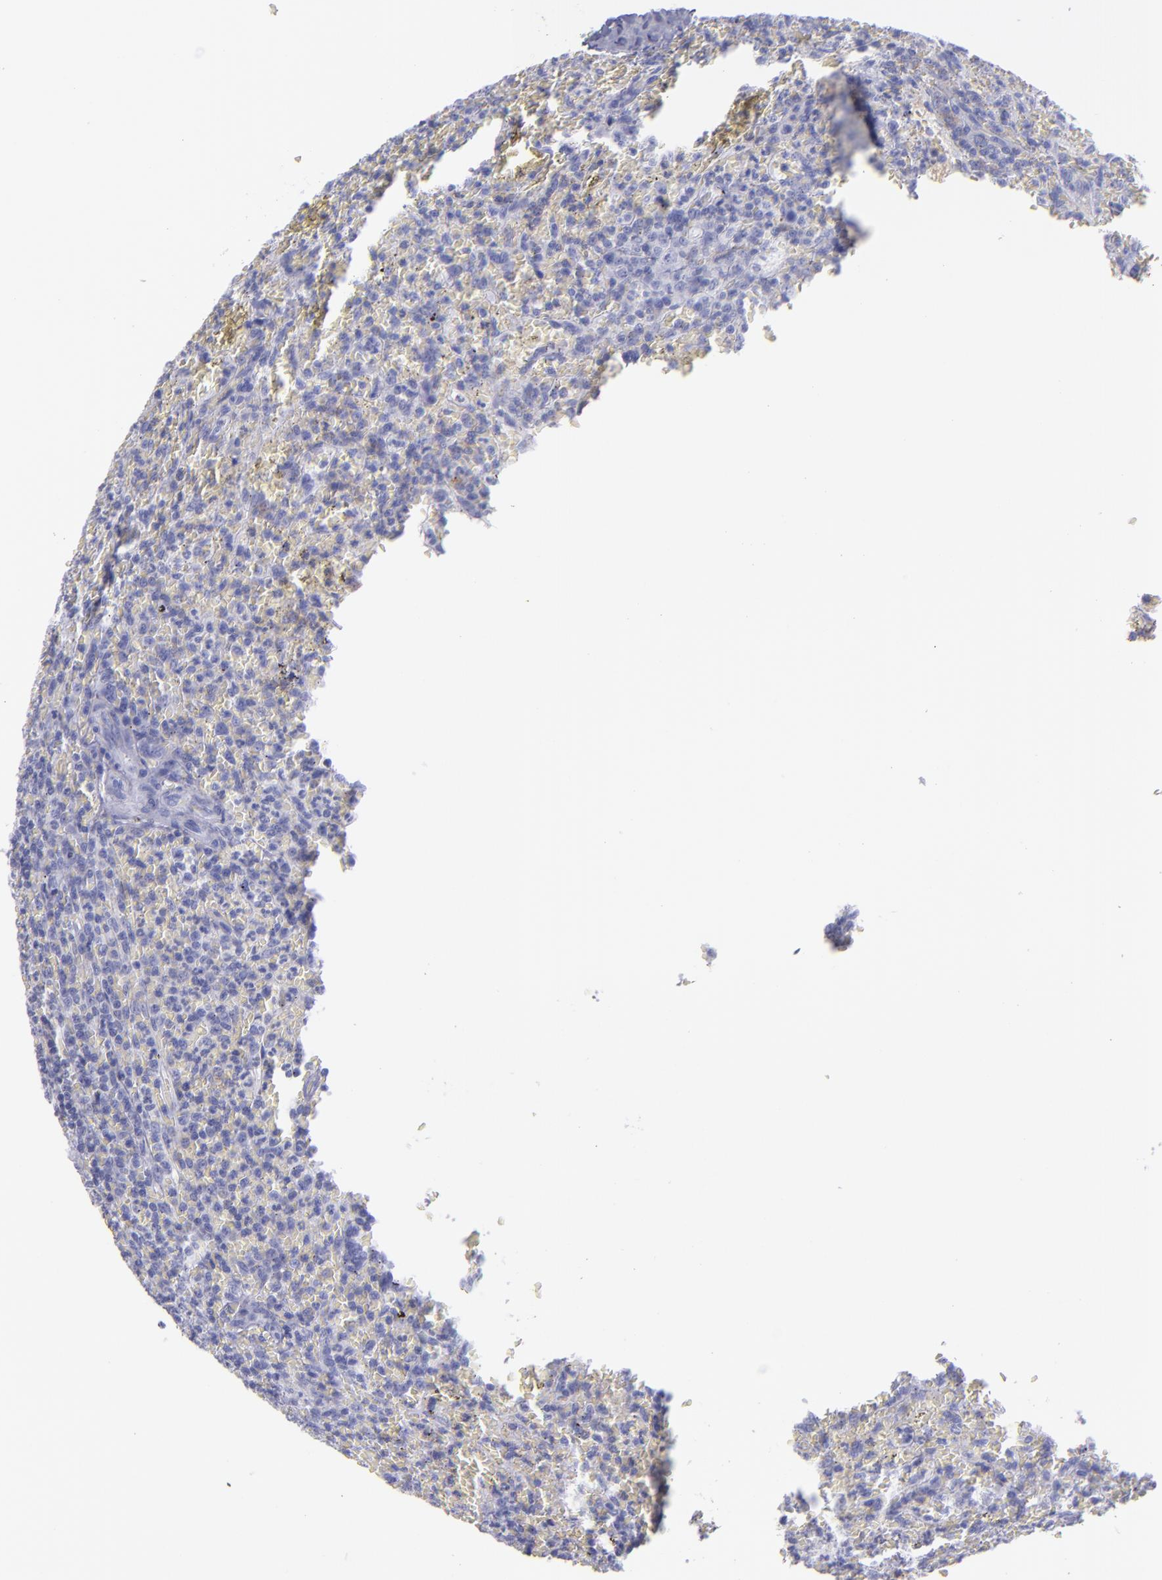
{"staining": {"intensity": "negative", "quantity": "none", "location": "none"}, "tissue": "lymphoma", "cell_type": "Tumor cells", "image_type": "cancer", "snomed": [{"axis": "morphology", "description": "Malignant lymphoma, non-Hodgkin's type, Low grade"}, {"axis": "topography", "description": "Spleen"}], "caption": "Protein analysis of malignant lymphoma, non-Hodgkin's type (low-grade) exhibits no significant staining in tumor cells.", "gene": "CD82", "patient": {"sex": "female", "age": 64}}